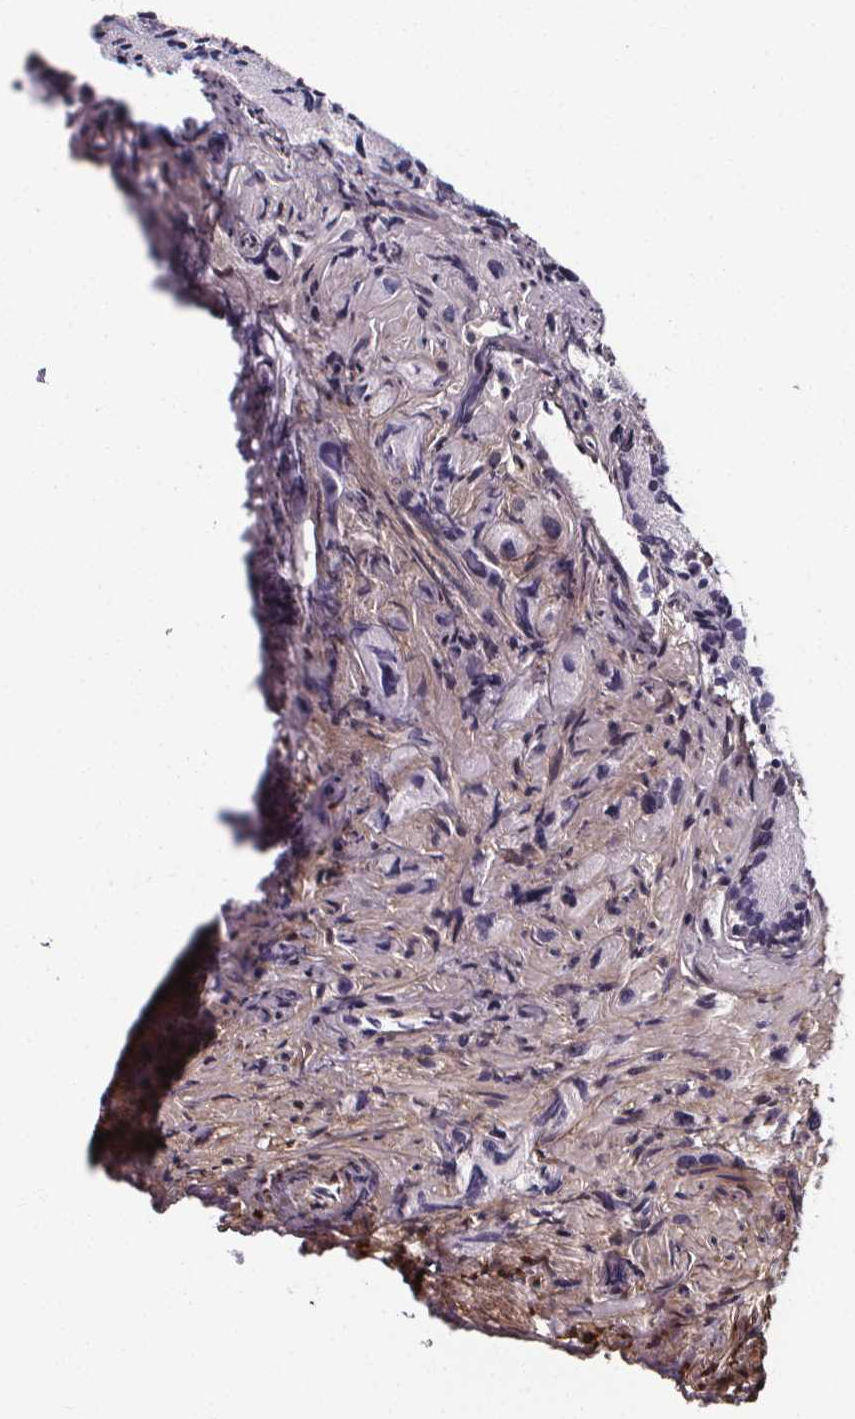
{"staining": {"intensity": "negative", "quantity": "none", "location": "none"}, "tissue": "prostate cancer", "cell_type": "Tumor cells", "image_type": "cancer", "snomed": [{"axis": "morphology", "description": "Adenocarcinoma, High grade"}, {"axis": "topography", "description": "Prostate"}], "caption": "High magnification brightfield microscopy of prostate cancer (high-grade adenocarcinoma) stained with DAB (3,3'-diaminobenzidine) (brown) and counterstained with hematoxylin (blue): tumor cells show no significant expression.", "gene": "AEBP1", "patient": {"sex": "male", "age": 75}}